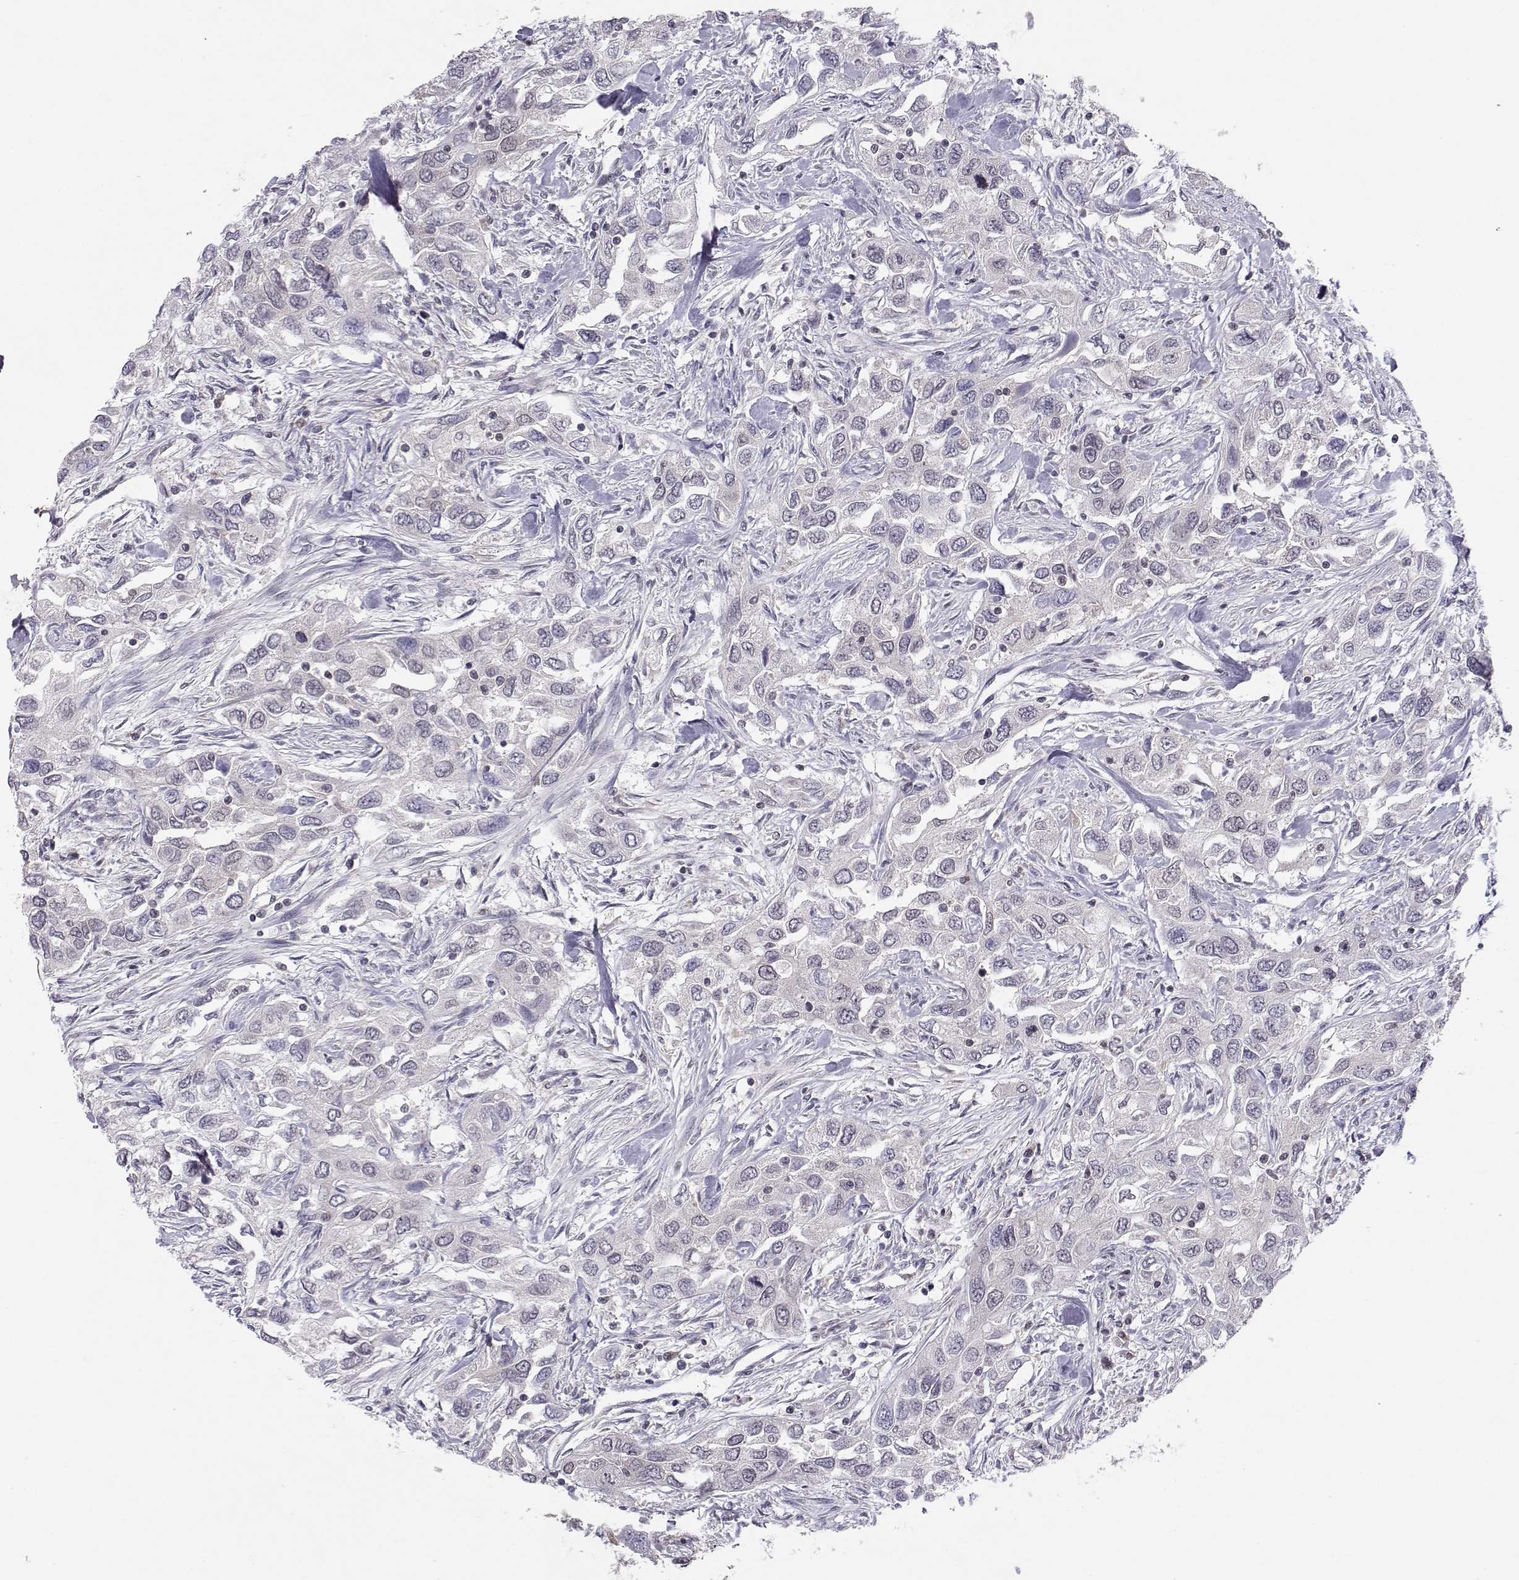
{"staining": {"intensity": "negative", "quantity": "none", "location": "none"}, "tissue": "urothelial cancer", "cell_type": "Tumor cells", "image_type": "cancer", "snomed": [{"axis": "morphology", "description": "Urothelial carcinoma, High grade"}, {"axis": "topography", "description": "Urinary bladder"}], "caption": "This is an IHC histopathology image of human urothelial carcinoma (high-grade). There is no positivity in tumor cells.", "gene": "KIF13B", "patient": {"sex": "male", "age": 76}}